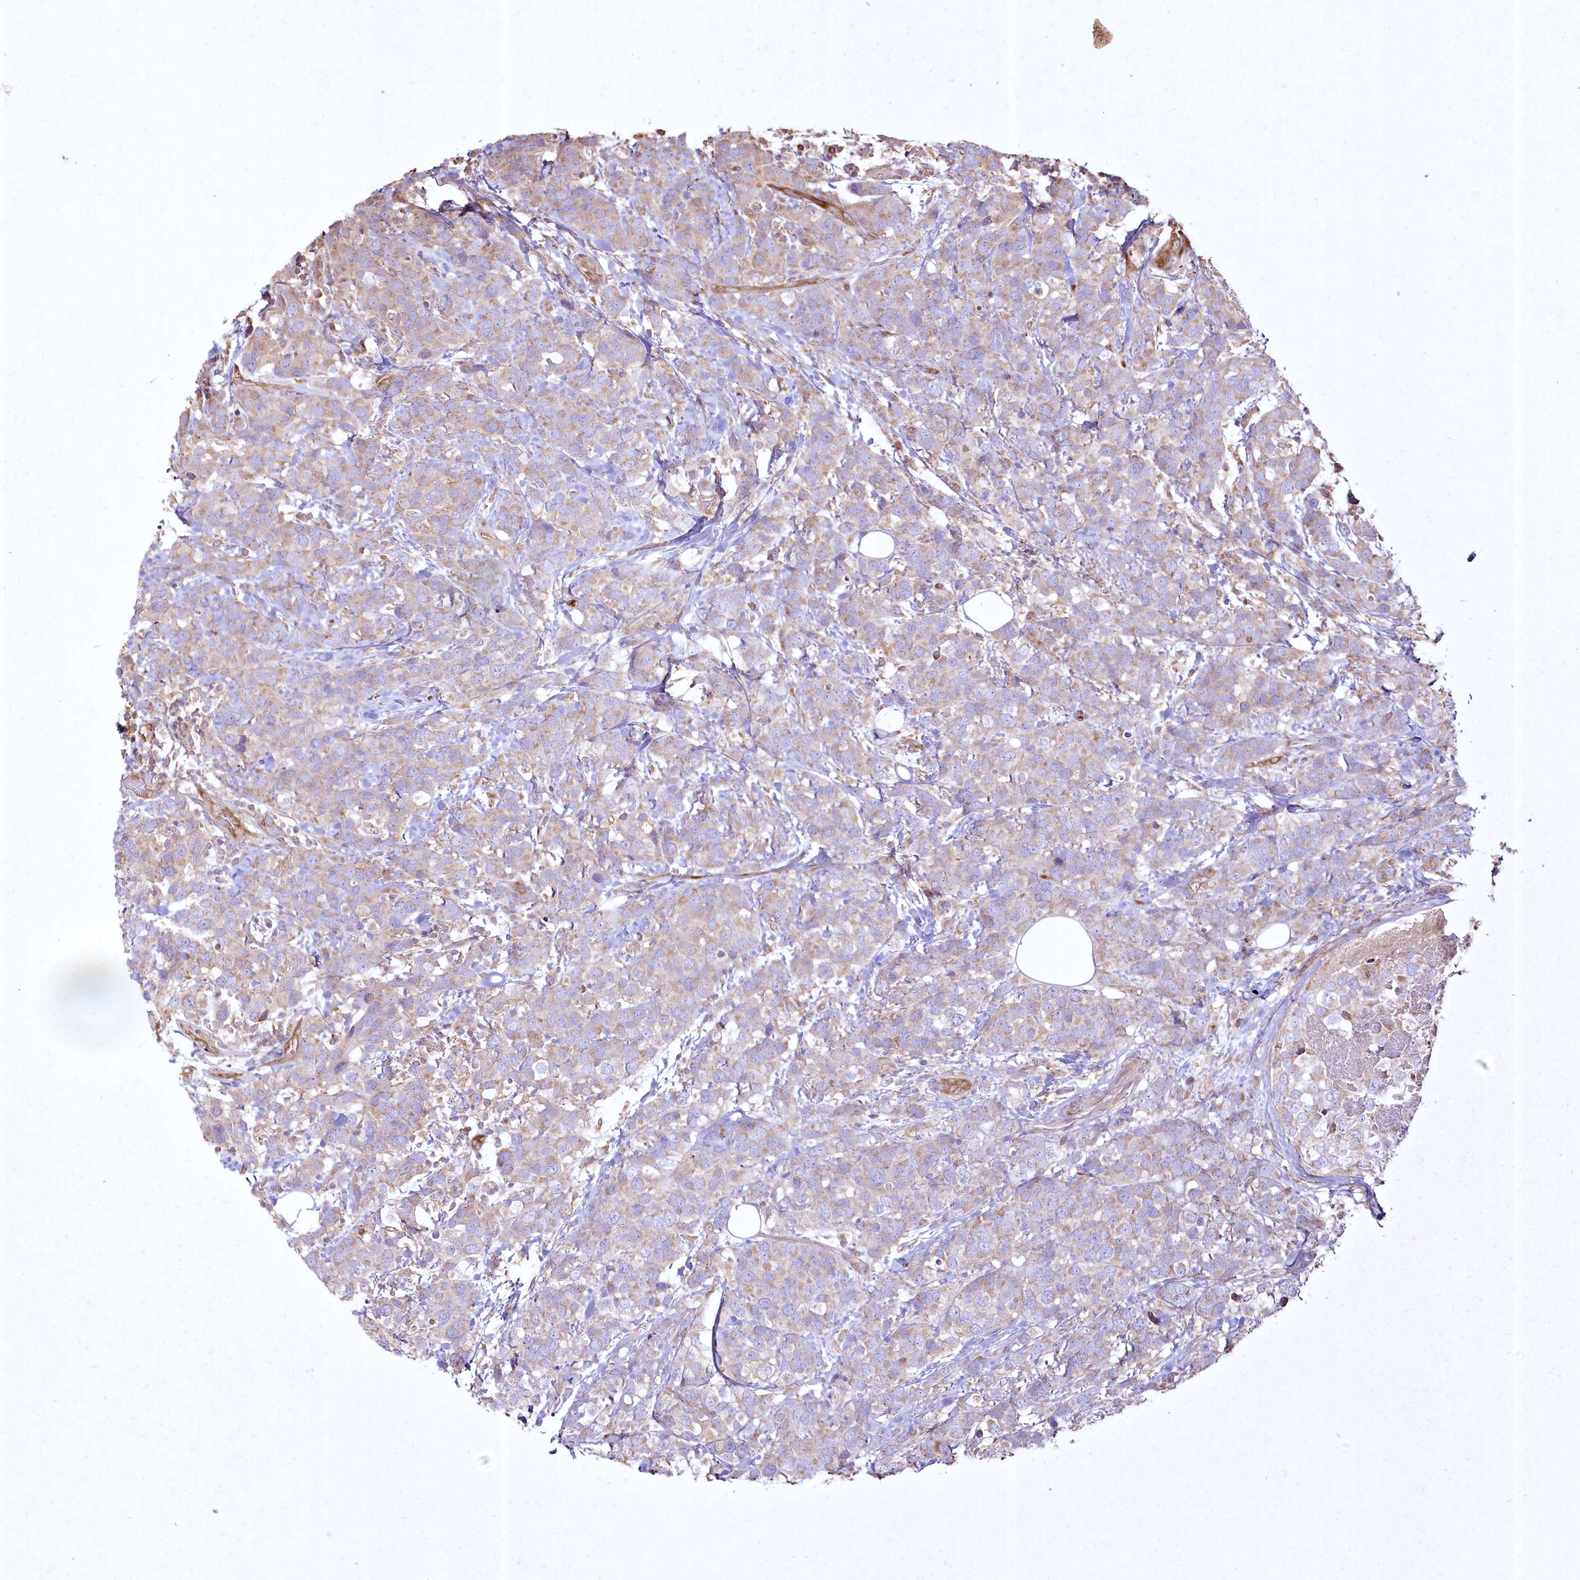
{"staining": {"intensity": "weak", "quantity": ">75%", "location": "cytoplasmic/membranous"}, "tissue": "breast cancer", "cell_type": "Tumor cells", "image_type": "cancer", "snomed": [{"axis": "morphology", "description": "Lobular carcinoma"}, {"axis": "topography", "description": "Breast"}], "caption": "The micrograph demonstrates a brown stain indicating the presence of a protein in the cytoplasmic/membranous of tumor cells in breast cancer. (DAB IHC with brightfield microscopy, high magnification).", "gene": "SH3TC1", "patient": {"sex": "female", "age": 59}}